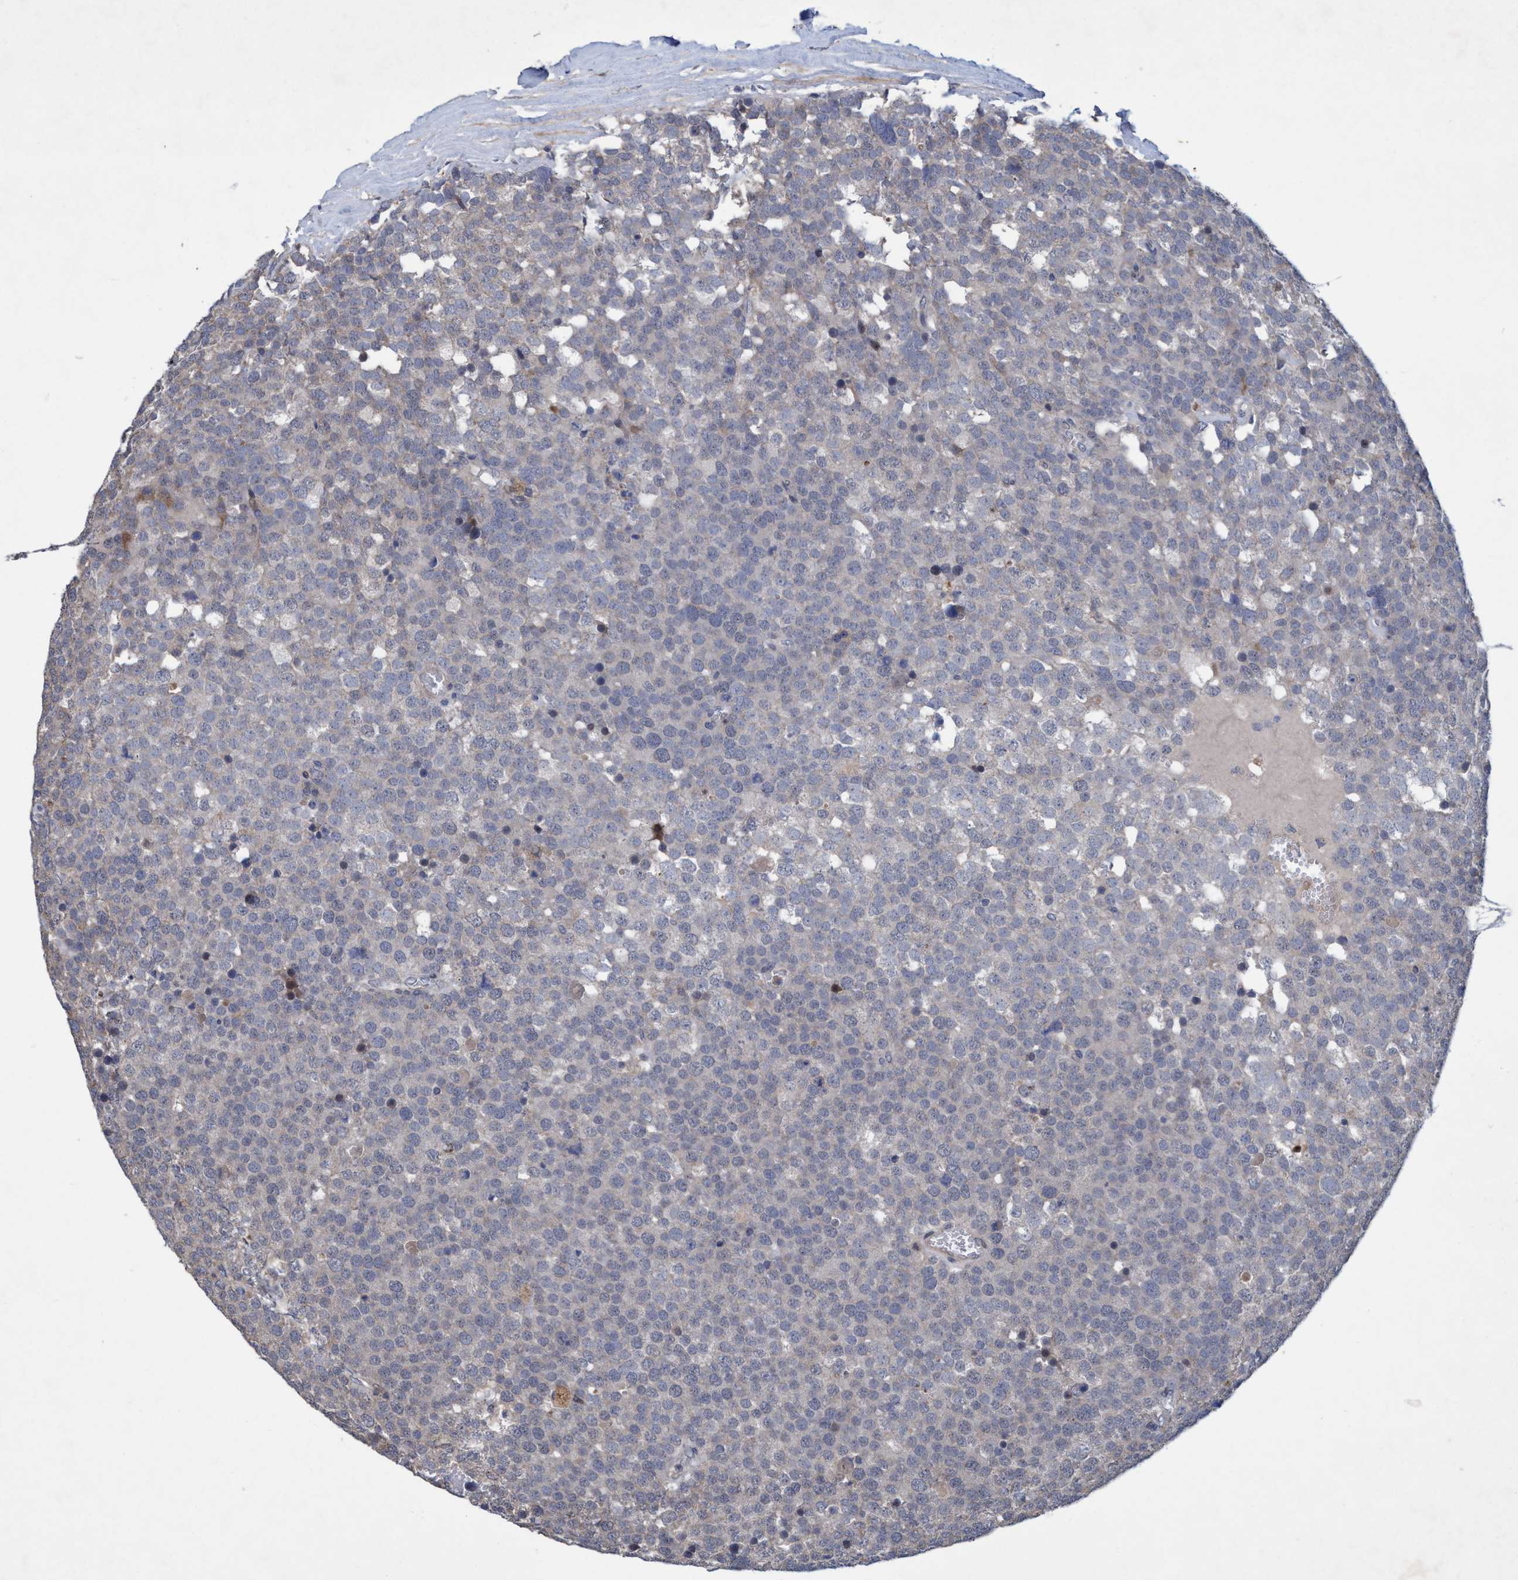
{"staining": {"intensity": "negative", "quantity": "none", "location": "none"}, "tissue": "testis cancer", "cell_type": "Tumor cells", "image_type": "cancer", "snomed": [{"axis": "morphology", "description": "Normal tissue, NOS"}, {"axis": "morphology", "description": "Seminoma, NOS"}, {"axis": "topography", "description": "Testis"}], "caption": "There is no significant expression in tumor cells of testis cancer (seminoma).", "gene": "ZNF677", "patient": {"sex": "male", "age": 71}}